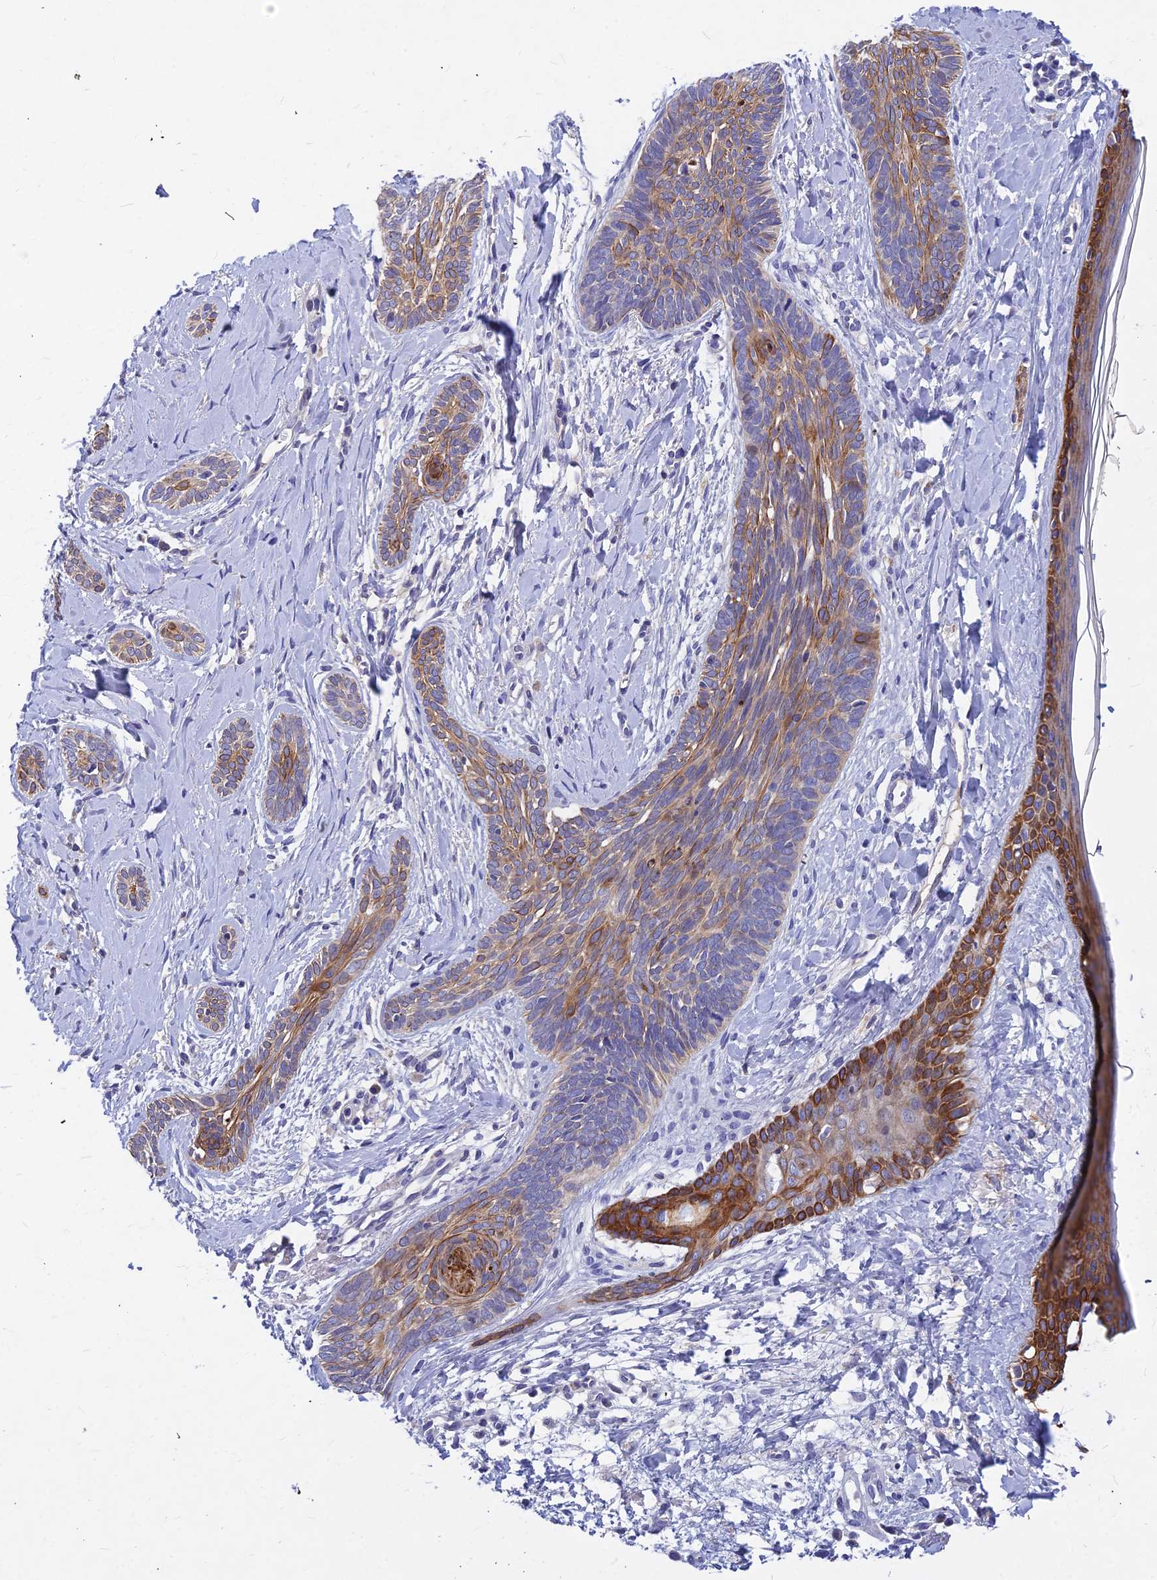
{"staining": {"intensity": "moderate", "quantity": "25%-75%", "location": "cytoplasmic/membranous"}, "tissue": "skin cancer", "cell_type": "Tumor cells", "image_type": "cancer", "snomed": [{"axis": "morphology", "description": "Basal cell carcinoma"}, {"axis": "topography", "description": "Skin"}], "caption": "Human skin basal cell carcinoma stained for a protein (brown) shows moderate cytoplasmic/membranous positive staining in approximately 25%-75% of tumor cells.", "gene": "DMRTA1", "patient": {"sex": "female", "age": 81}}